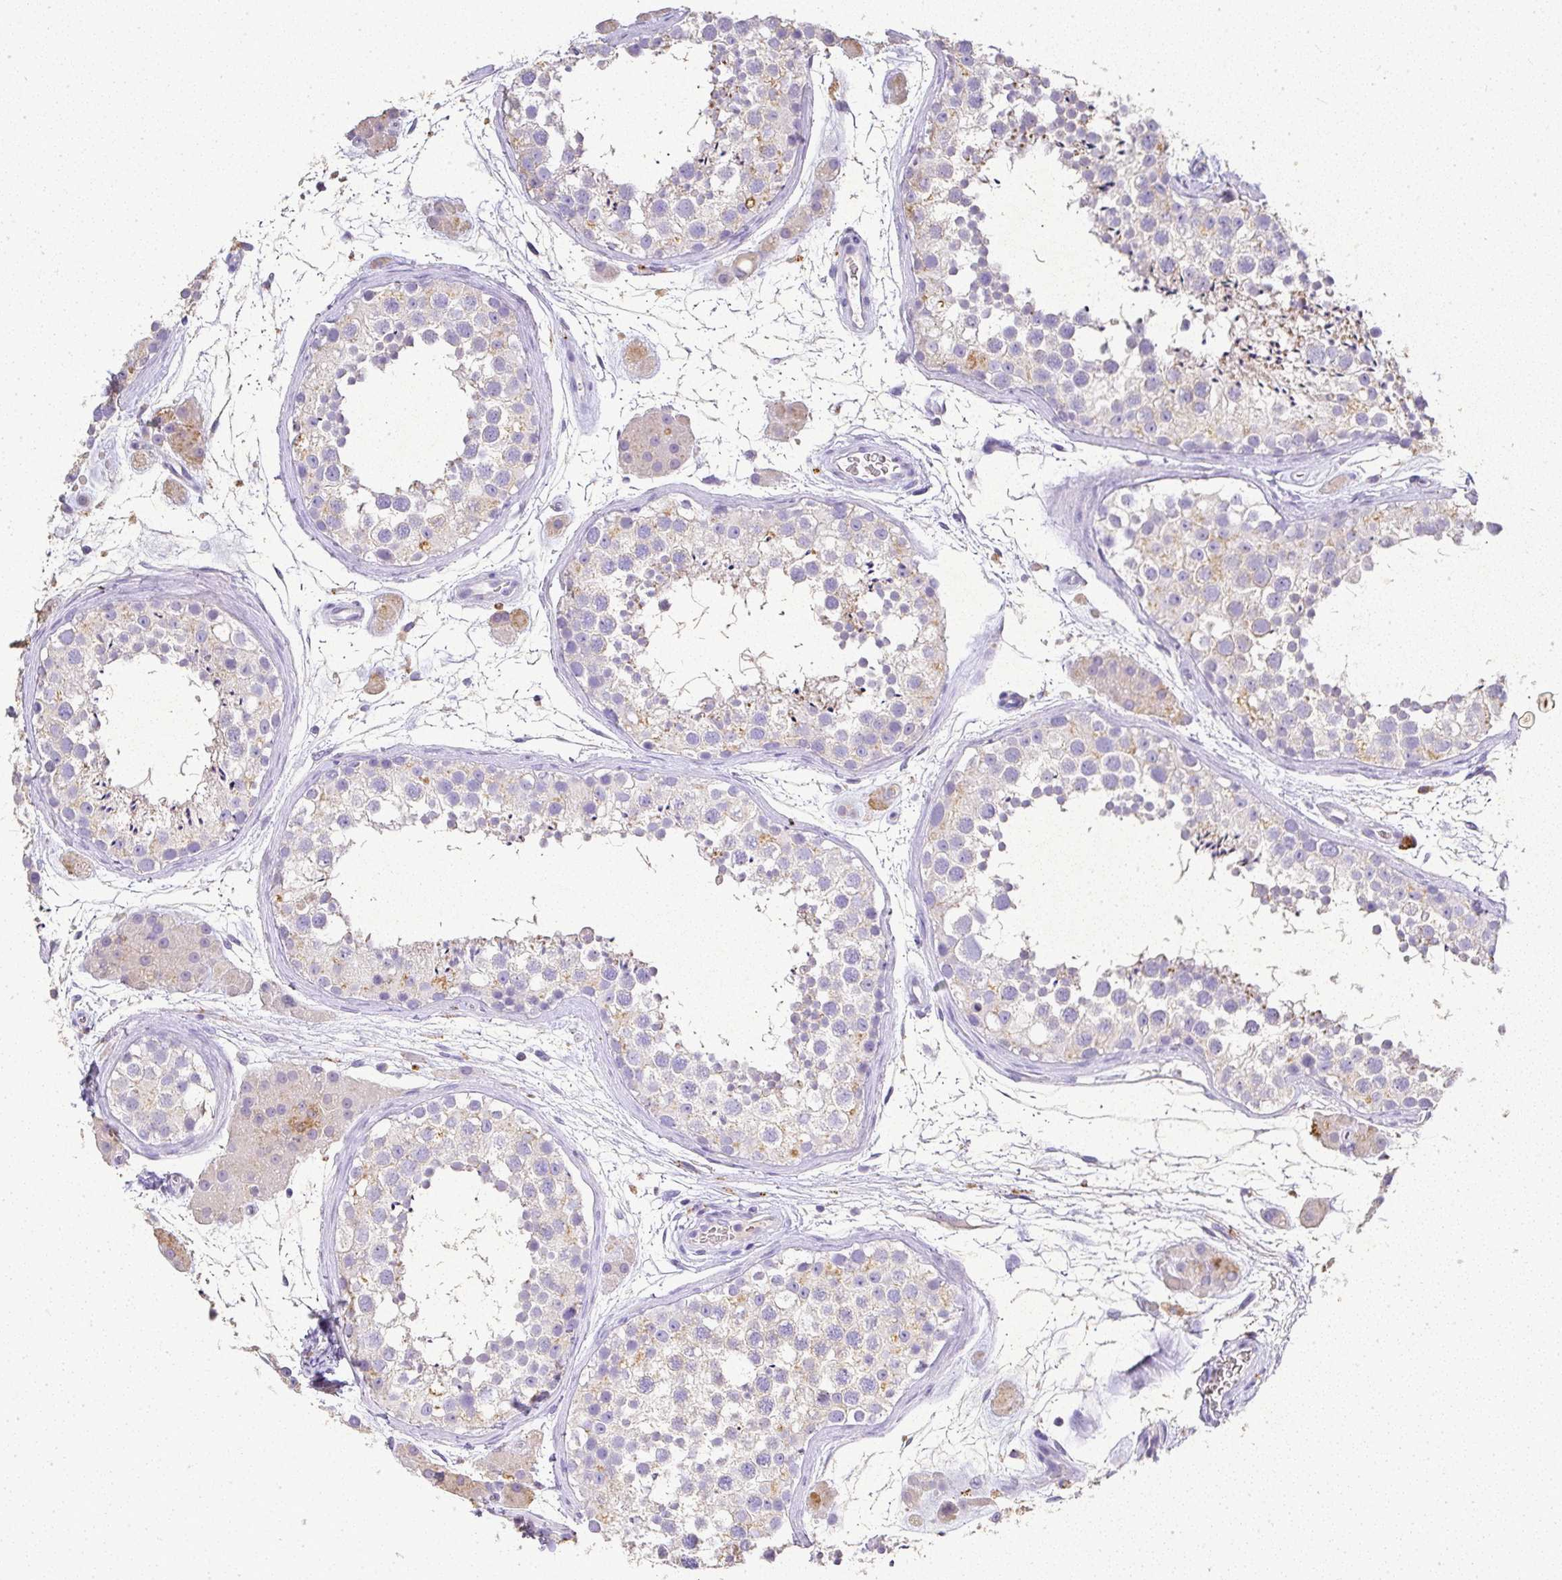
{"staining": {"intensity": "negative", "quantity": "none", "location": "none"}, "tissue": "testis", "cell_type": "Cells in seminiferous ducts", "image_type": "normal", "snomed": [{"axis": "morphology", "description": "Normal tissue, NOS"}, {"axis": "topography", "description": "Testis"}], "caption": "Benign testis was stained to show a protein in brown. There is no significant expression in cells in seminiferous ducts.", "gene": "RPS2", "patient": {"sex": "male", "age": 41}}